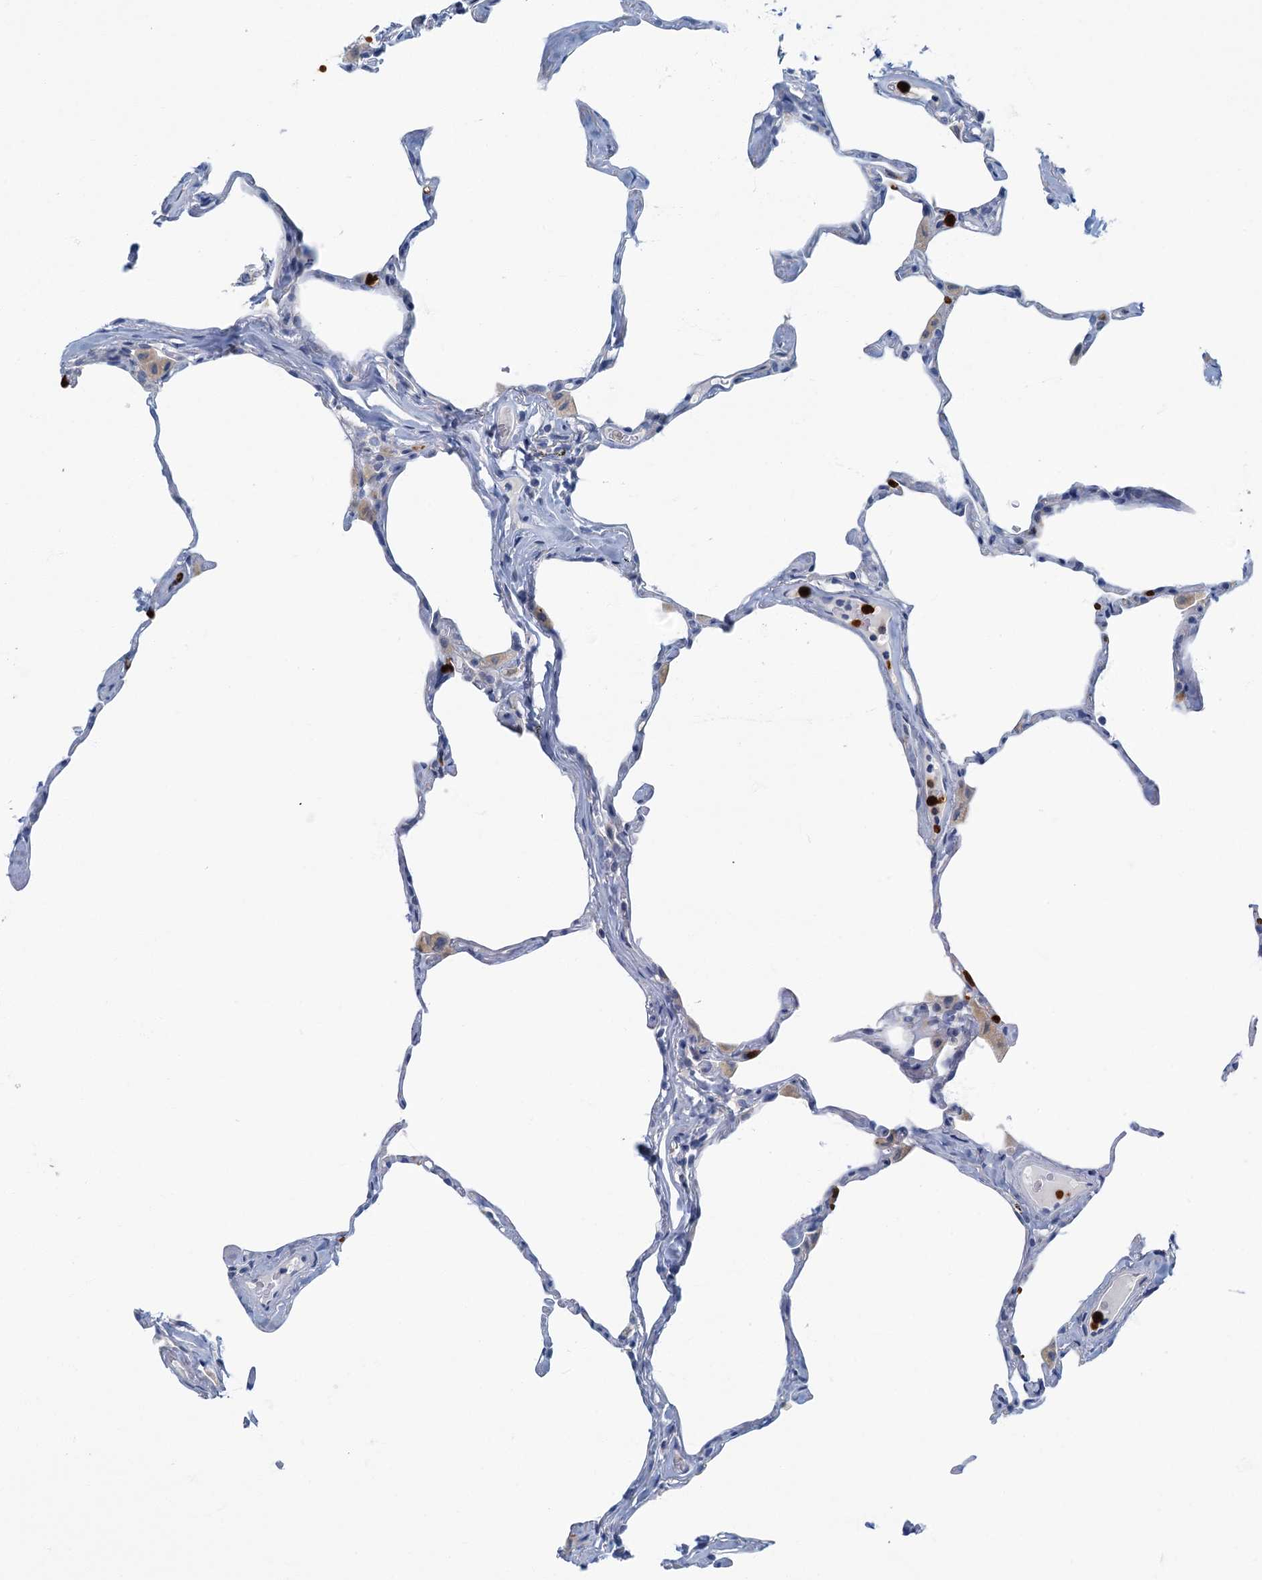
{"staining": {"intensity": "negative", "quantity": "none", "location": "none"}, "tissue": "lung", "cell_type": "Alveolar cells", "image_type": "normal", "snomed": [{"axis": "morphology", "description": "Normal tissue, NOS"}, {"axis": "topography", "description": "Lung"}], "caption": "This is a micrograph of immunohistochemistry (IHC) staining of benign lung, which shows no positivity in alveolar cells. Brightfield microscopy of IHC stained with DAB (brown) and hematoxylin (blue), captured at high magnification.", "gene": "ANKDD1A", "patient": {"sex": "male", "age": 65}}